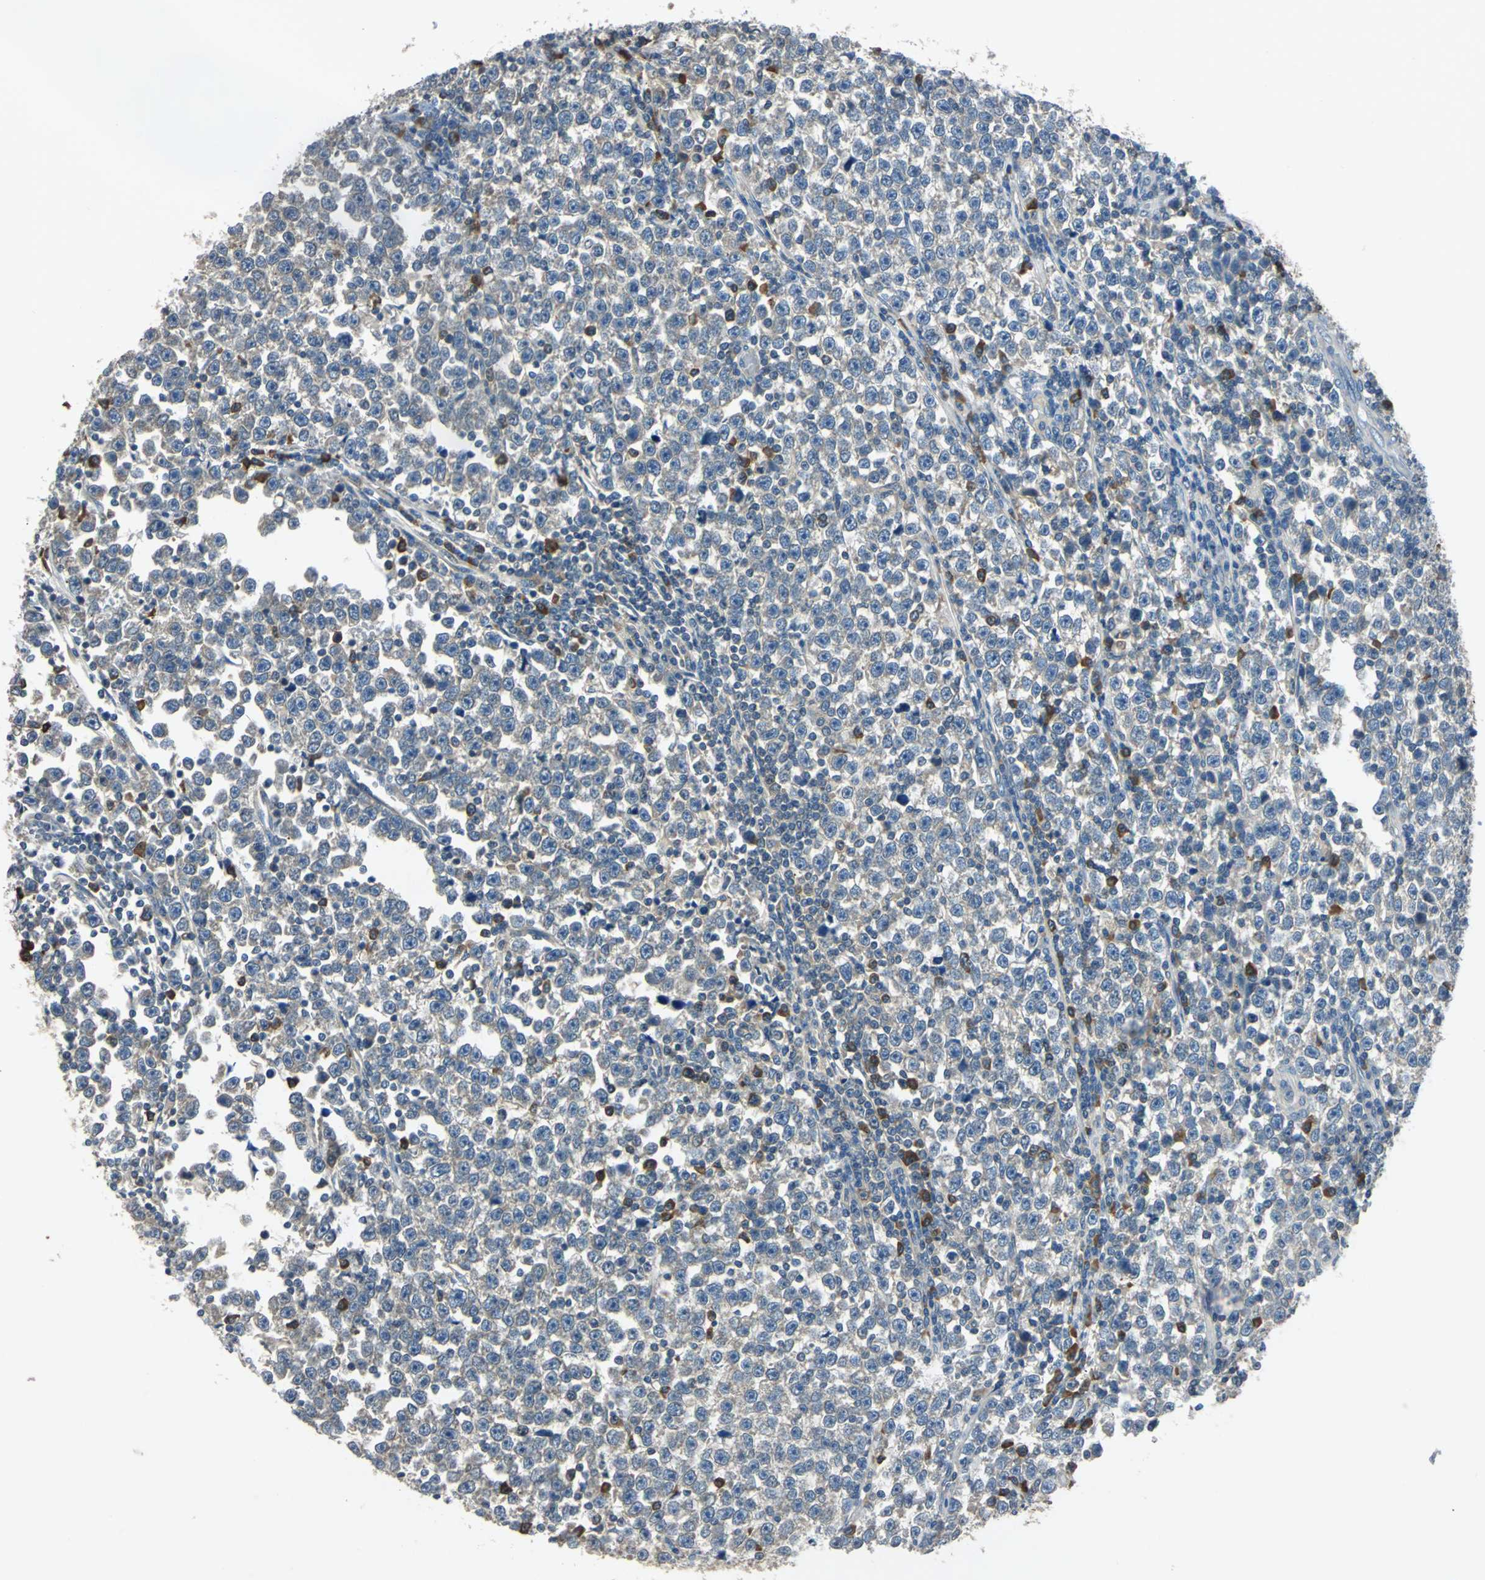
{"staining": {"intensity": "weak", "quantity": "25%-75%", "location": "cytoplasmic/membranous"}, "tissue": "testis cancer", "cell_type": "Tumor cells", "image_type": "cancer", "snomed": [{"axis": "morphology", "description": "Seminoma, NOS"}, {"axis": "topography", "description": "Testis"}], "caption": "A photomicrograph of testis seminoma stained for a protein exhibits weak cytoplasmic/membranous brown staining in tumor cells. Immunohistochemistry (ihc) stains the protein of interest in brown and the nuclei are stained blue.", "gene": "SLC2A13", "patient": {"sex": "male", "age": 43}}